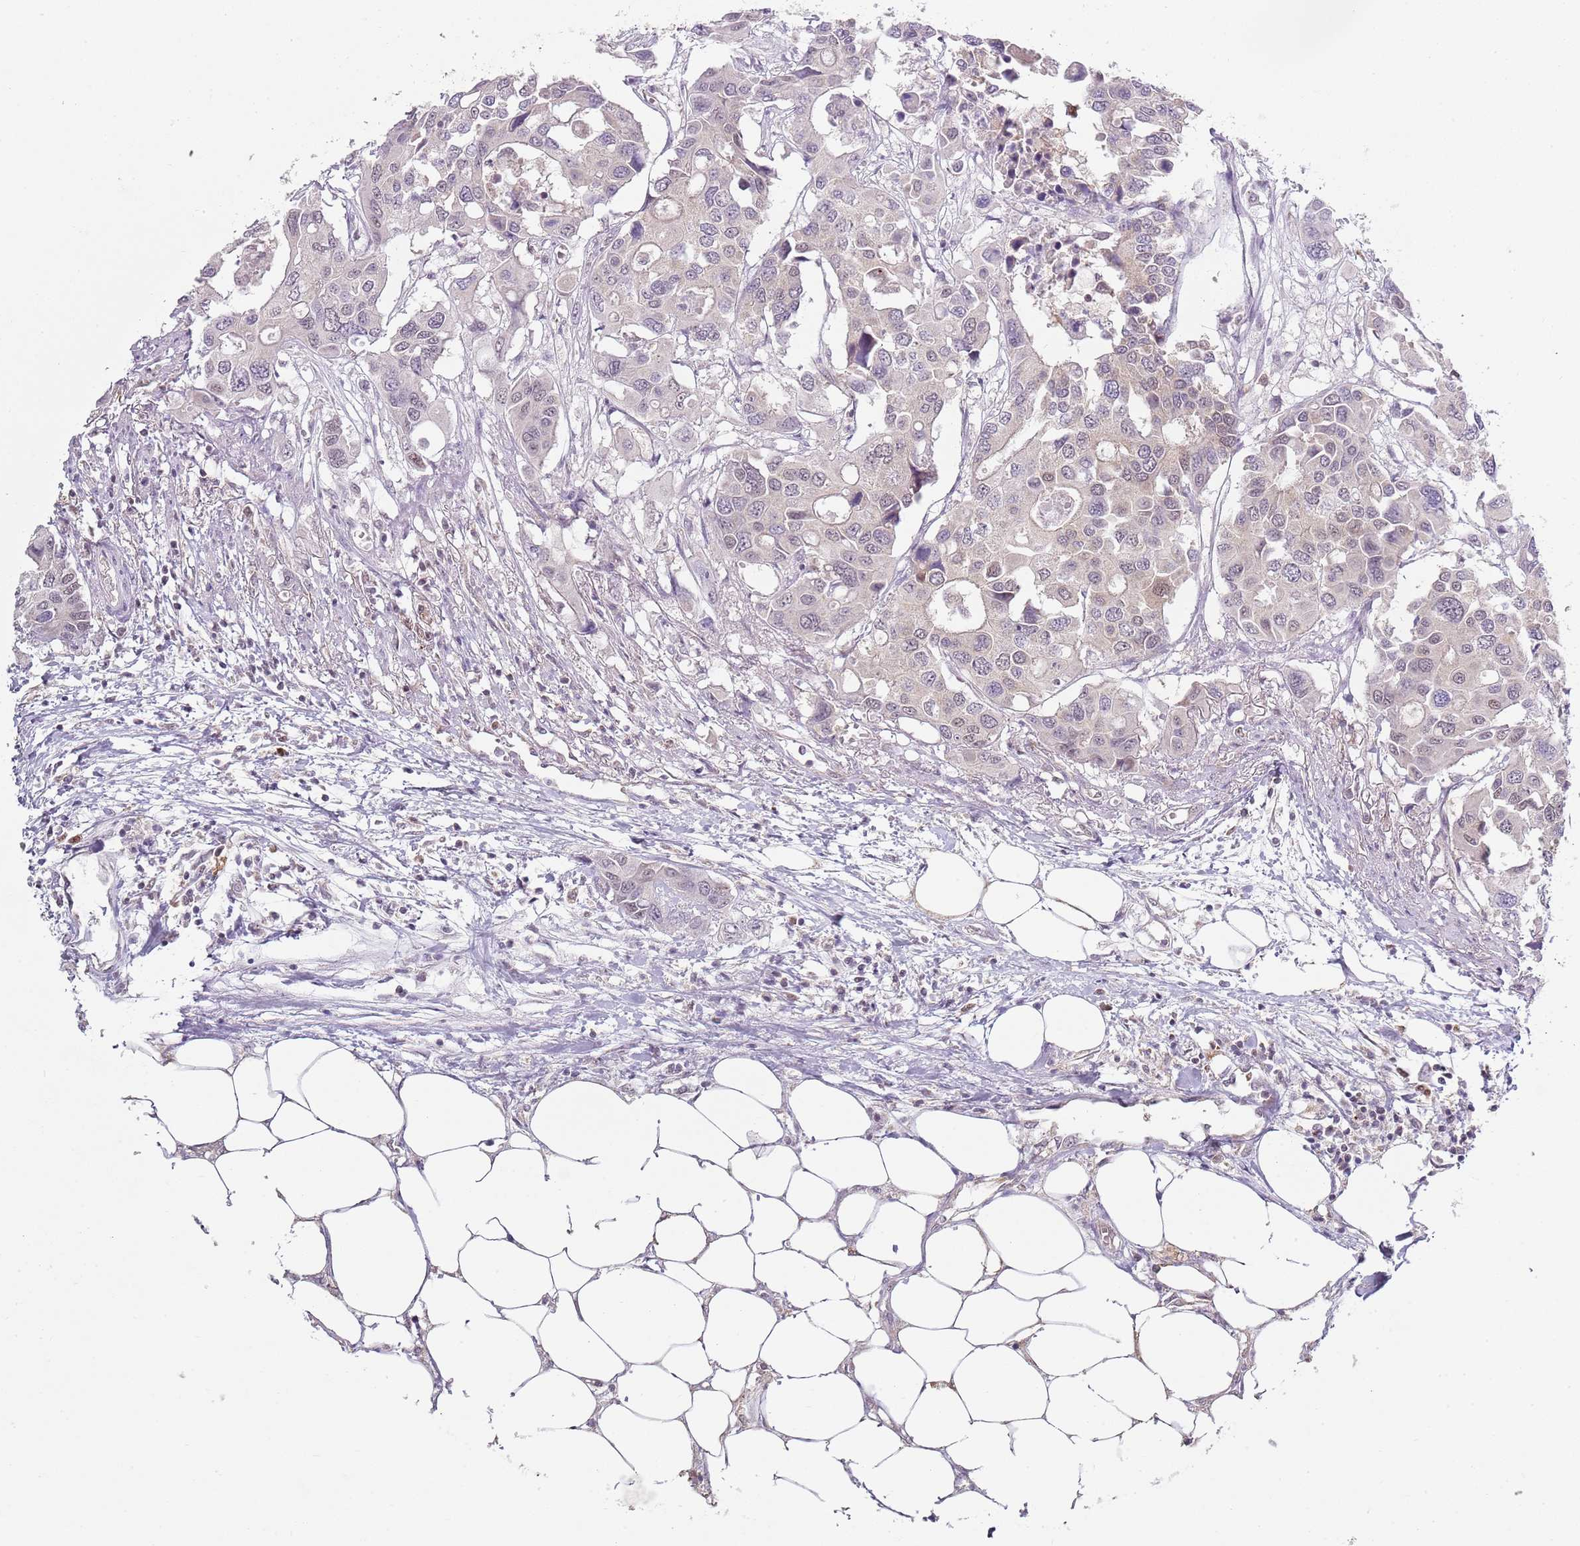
{"staining": {"intensity": "negative", "quantity": "none", "location": "none"}, "tissue": "colorectal cancer", "cell_type": "Tumor cells", "image_type": "cancer", "snomed": [{"axis": "morphology", "description": "Adenocarcinoma, NOS"}, {"axis": "topography", "description": "Colon"}], "caption": "Tumor cells are negative for protein expression in human colorectal adenocarcinoma.", "gene": "SMARCAL1", "patient": {"sex": "male", "age": 77}}